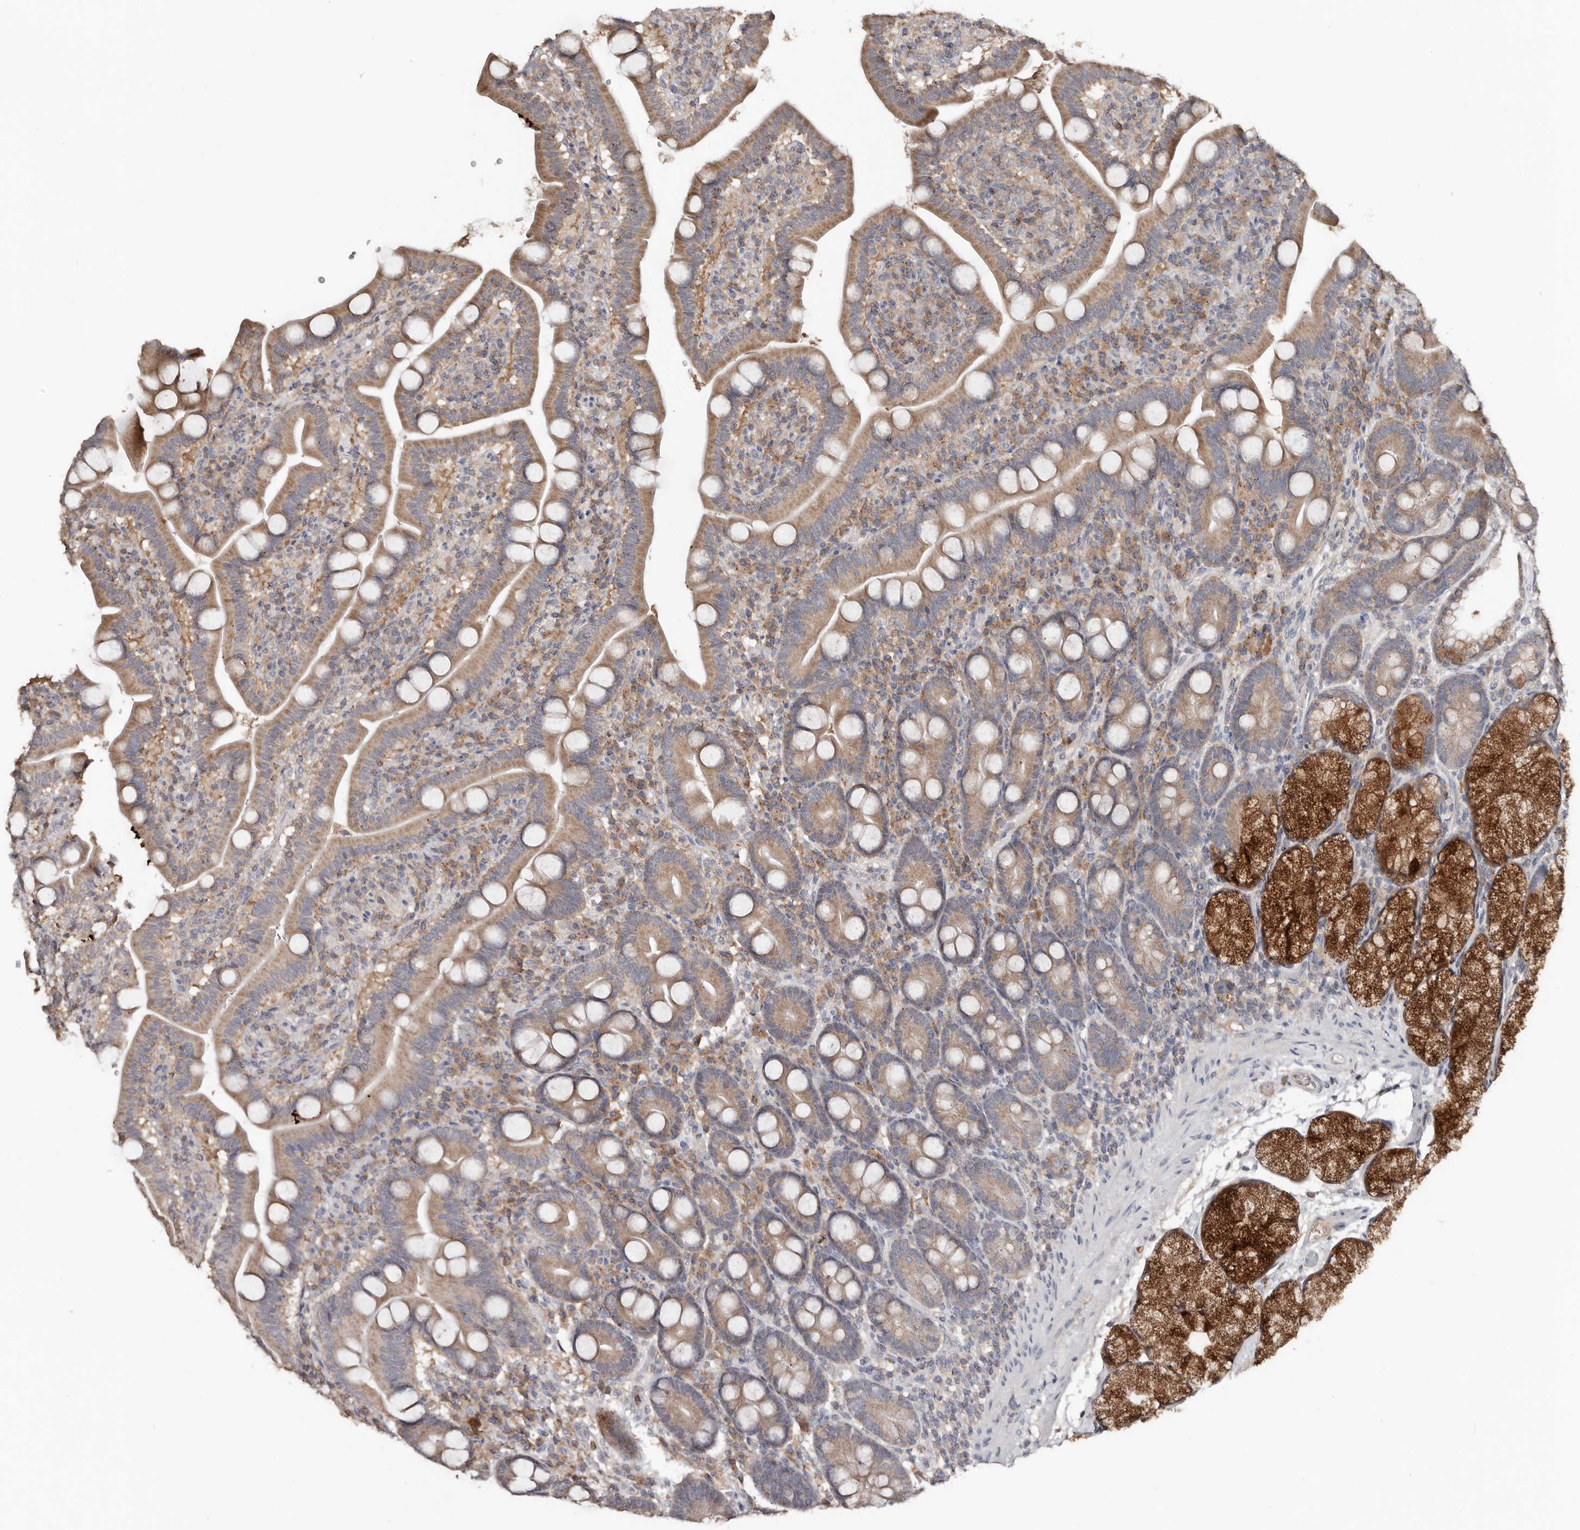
{"staining": {"intensity": "moderate", "quantity": "25%-75%", "location": "cytoplasmic/membranous"}, "tissue": "duodenum", "cell_type": "Glandular cells", "image_type": "normal", "snomed": [{"axis": "morphology", "description": "Normal tissue, NOS"}, {"axis": "topography", "description": "Duodenum"}], "caption": "Protein expression analysis of normal duodenum demonstrates moderate cytoplasmic/membranous staining in about 25%-75% of glandular cells.", "gene": "SLC39A2", "patient": {"sex": "male", "age": 35}}